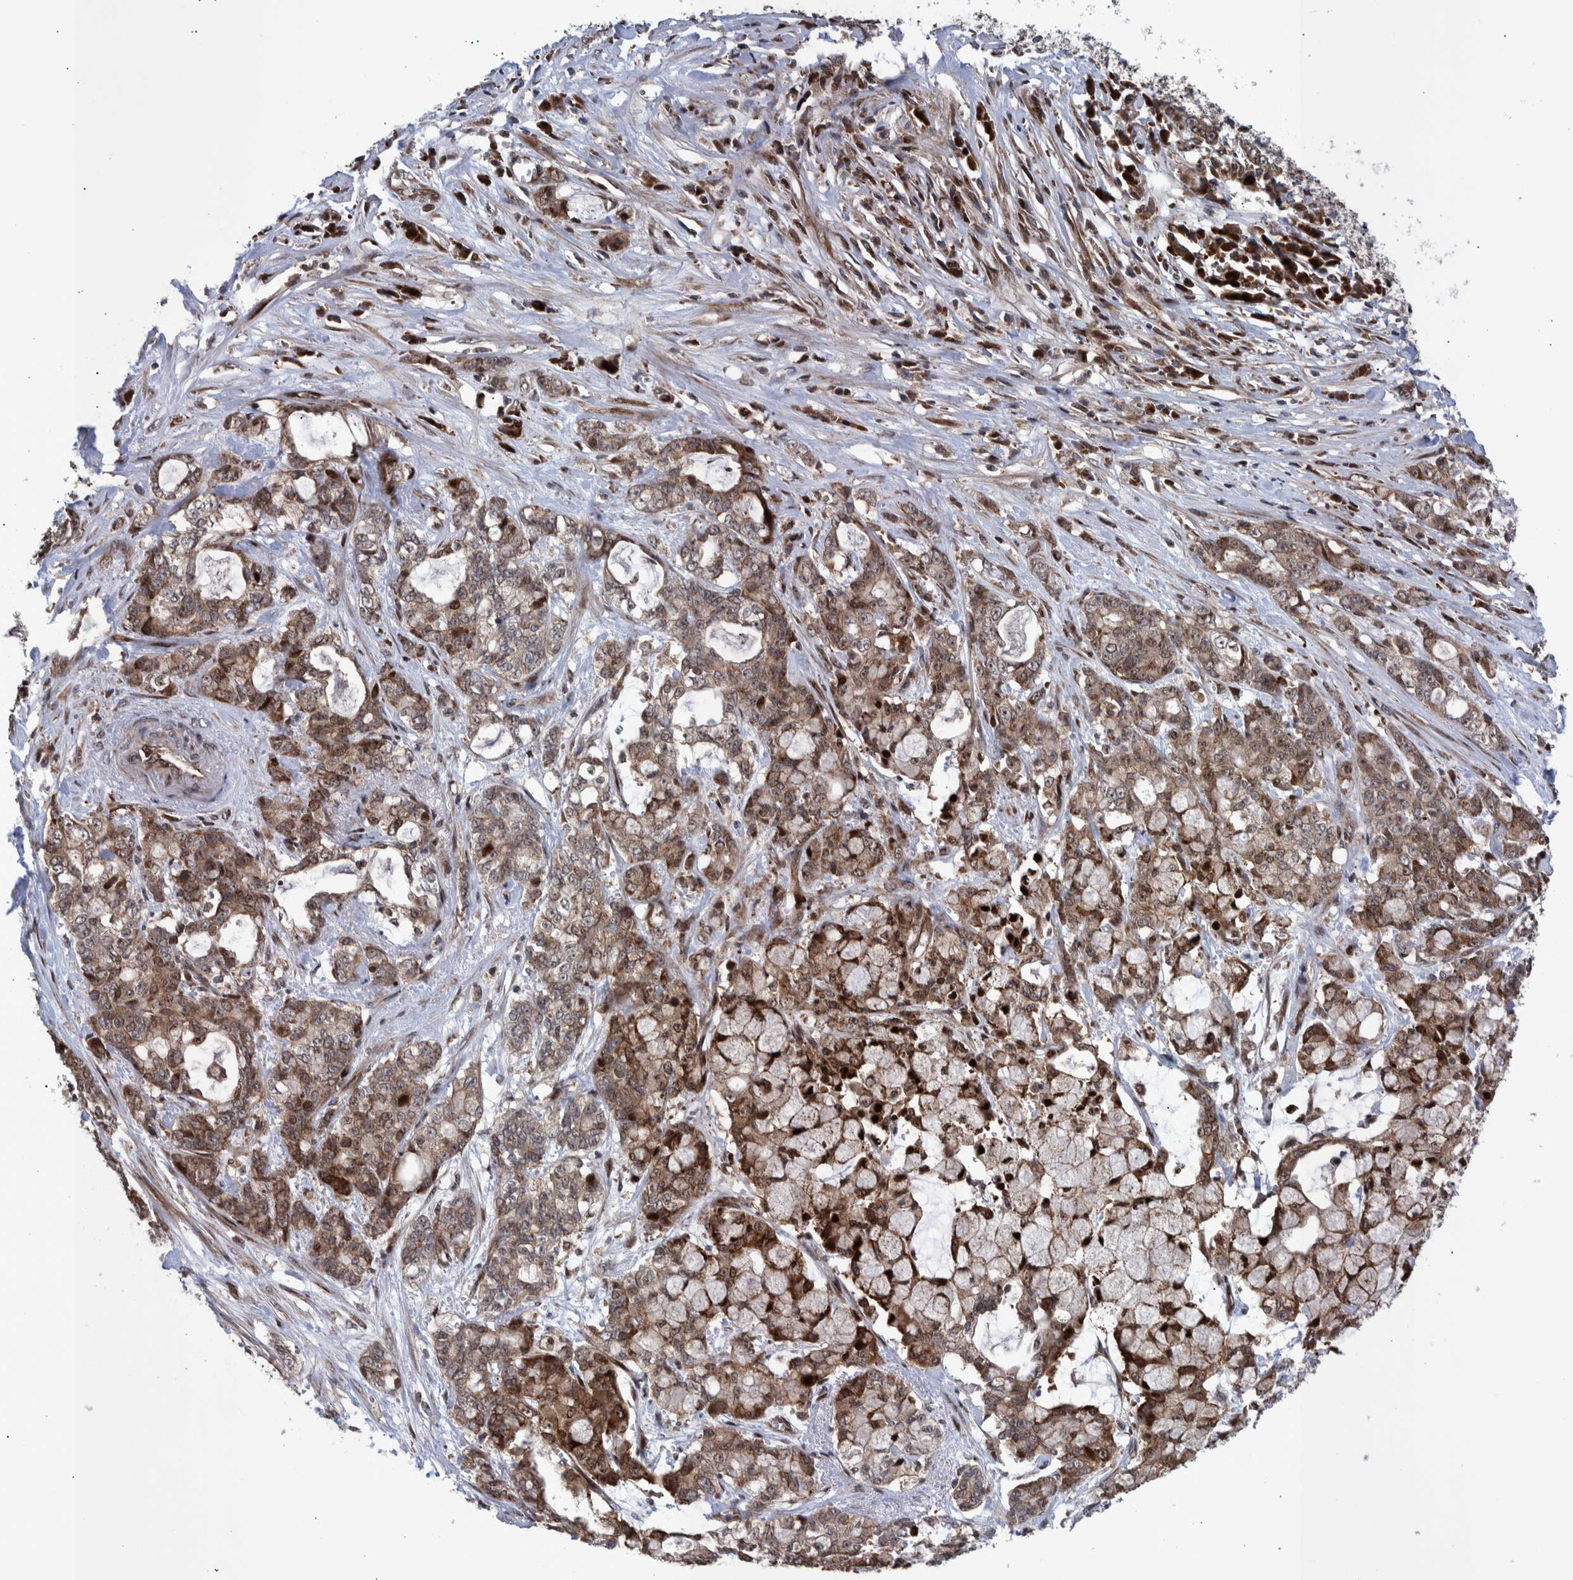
{"staining": {"intensity": "moderate", "quantity": ">75%", "location": "cytoplasmic/membranous,nuclear"}, "tissue": "pancreatic cancer", "cell_type": "Tumor cells", "image_type": "cancer", "snomed": [{"axis": "morphology", "description": "Adenocarcinoma, NOS"}, {"axis": "topography", "description": "Pancreas"}], "caption": "An immunohistochemistry histopathology image of tumor tissue is shown. Protein staining in brown highlights moderate cytoplasmic/membranous and nuclear positivity in pancreatic cancer (adenocarcinoma) within tumor cells.", "gene": "SHISA6", "patient": {"sex": "female", "age": 73}}